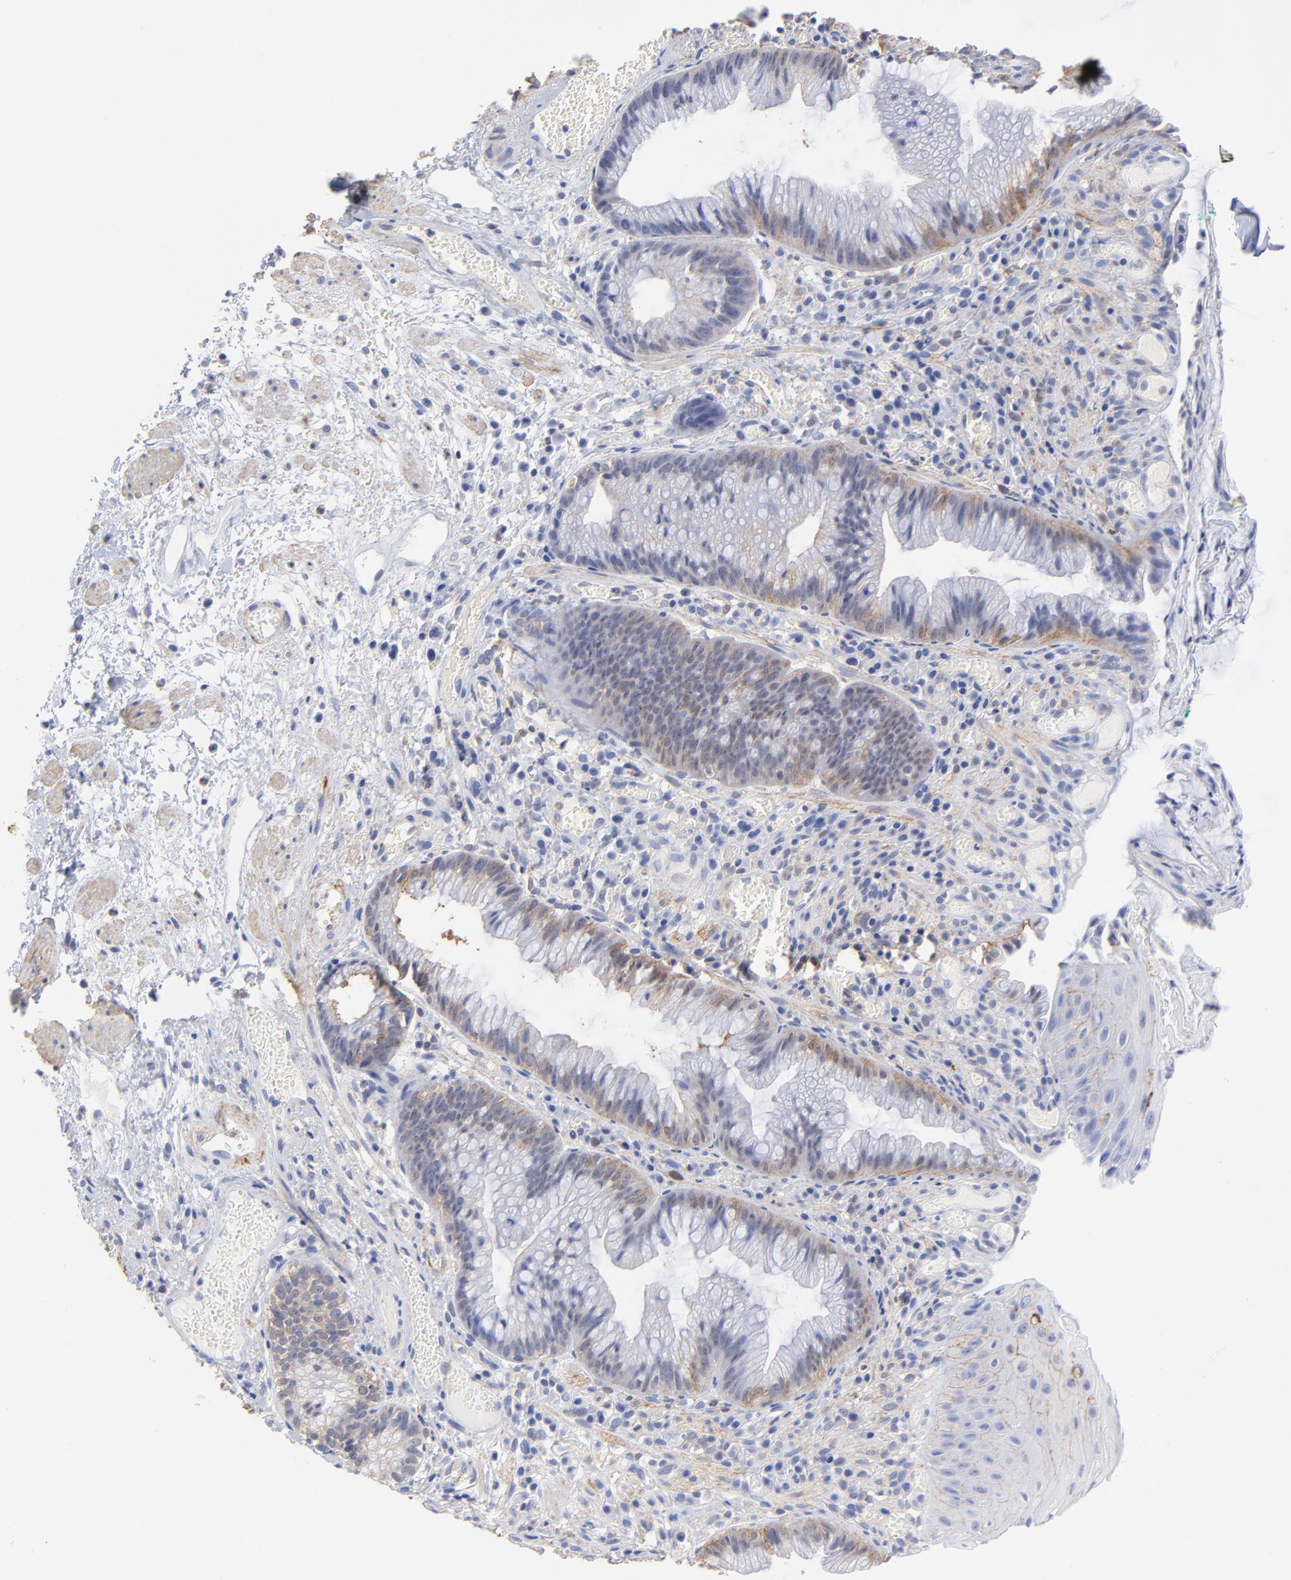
{"staining": {"intensity": "negative", "quantity": "none", "location": "none"}, "tissue": "skin", "cell_type": "Epidermal cells", "image_type": "normal", "snomed": [{"axis": "morphology", "description": "Normal tissue, NOS"}, {"axis": "morphology", "description": "Hemorrhoids"}, {"axis": "morphology", "description": "Inflammation, NOS"}, {"axis": "topography", "description": "Anal"}], "caption": "IHC photomicrograph of benign skin stained for a protein (brown), which exhibits no positivity in epidermal cells. The staining was performed using DAB to visualize the protein expression in brown, while the nuclei were stained in blue with hematoxylin (Magnification: 20x).", "gene": "ASL", "patient": {"sex": "male", "age": 60}}